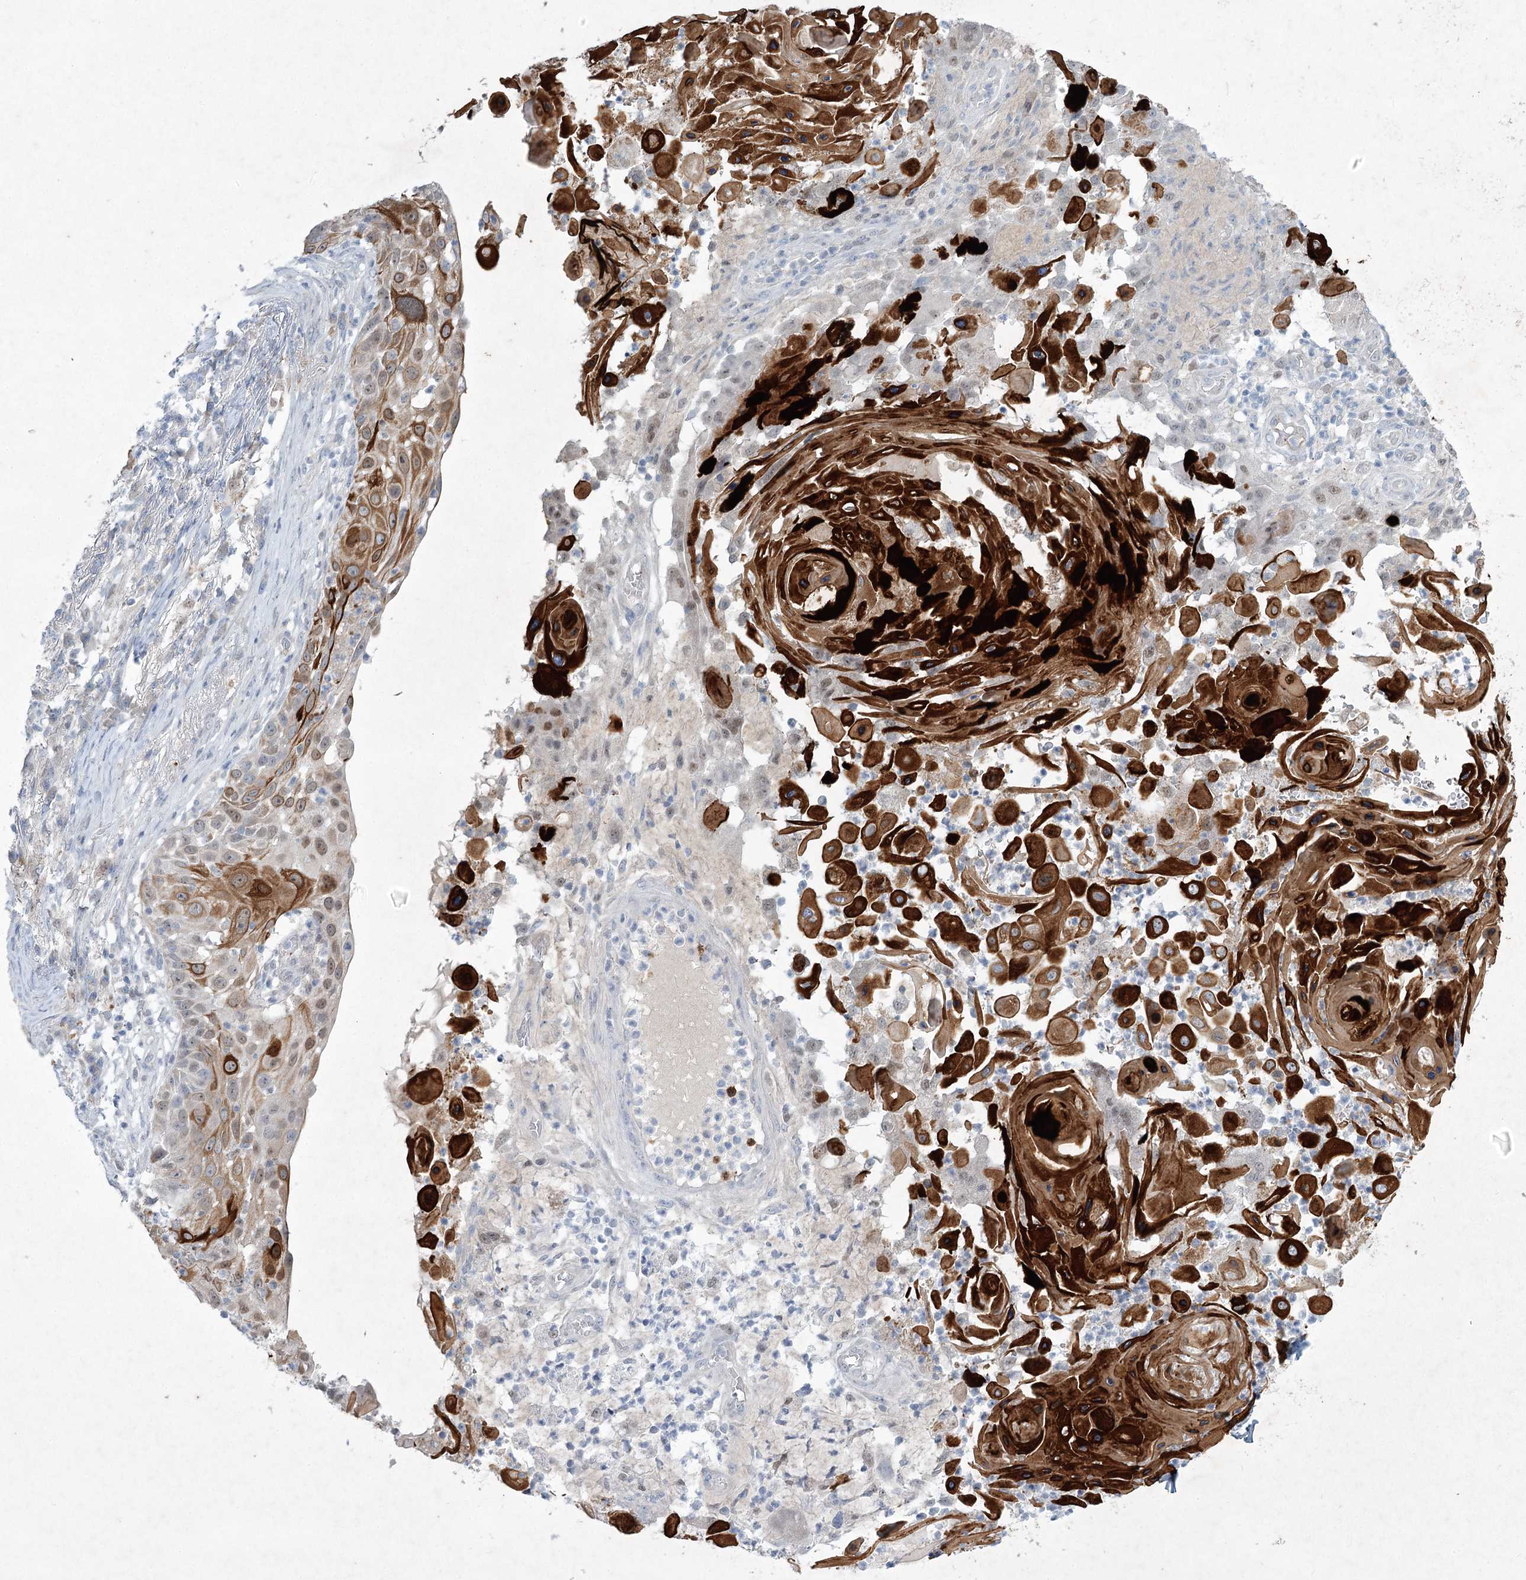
{"staining": {"intensity": "strong", "quantity": "25%-75%", "location": "cytoplasmic/membranous"}, "tissue": "skin cancer", "cell_type": "Tumor cells", "image_type": "cancer", "snomed": [{"axis": "morphology", "description": "Squamous cell carcinoma, NOS"}, {"axis": "topography", "description": "Skin"}], "caption": "High-magnification brightfield microscopy of skin cancer (squamous cell carcinoma) stained with DAB (brown) and counterstained with hematoxylin (blue). tumor cells exhibit strong cytoplasmic/membranous expression is present in approximately25%-75% of cells.", "gene": "ABITRAM", "patient": {"sex": "female", "age": 44}}